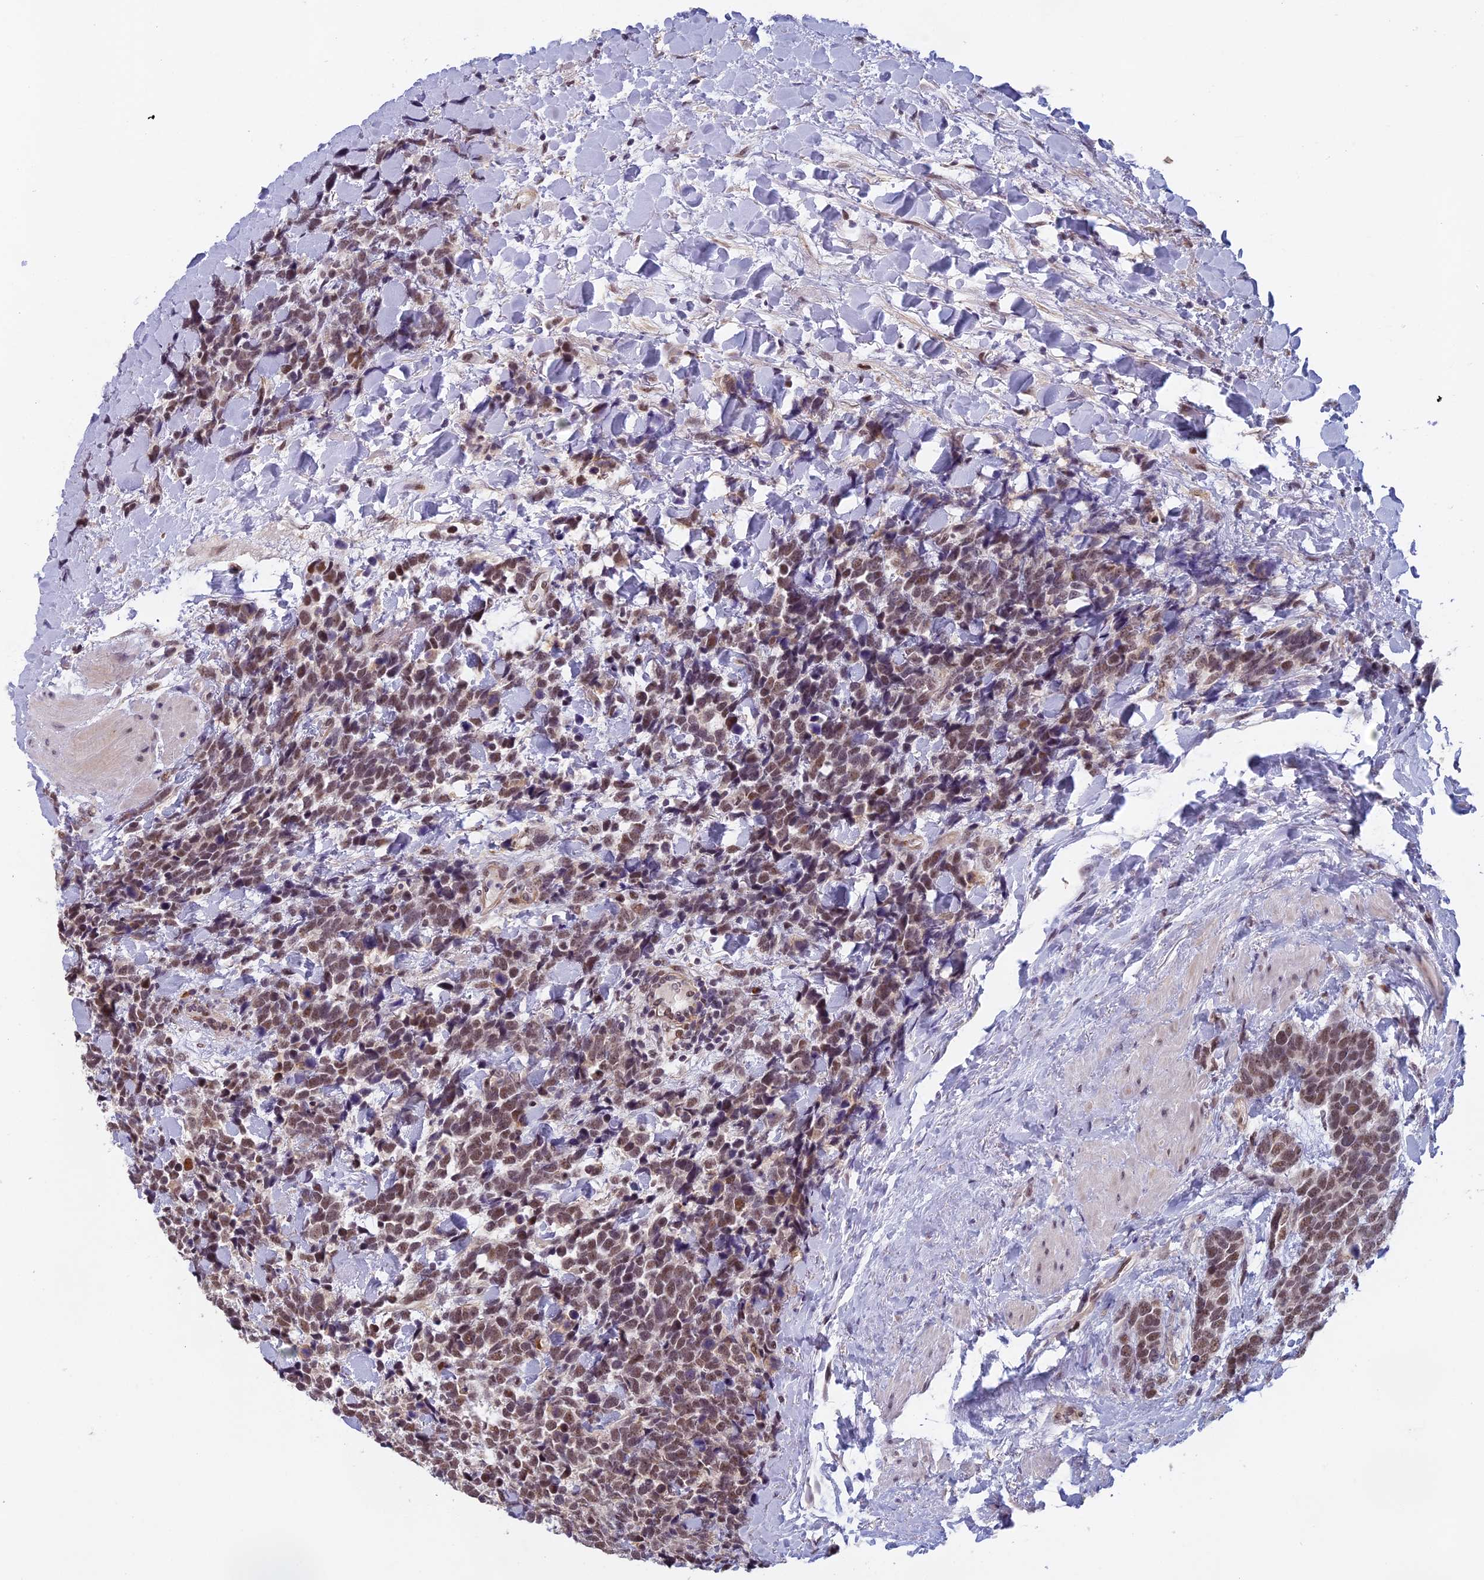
{"staining": {"intensity": "weak", "quantity": "25%-75%", "location": "nuclear"}, "tissue": "urothelial cancer", "cell_type": "Tumor cells", "image_type": "cancer", "snomed": [{"axis": "morphology", "description": "Urothelial carcinoma, High grade"}, {"axis": "topography", "description": "Urinary bladder"}], "caption": "Immunohistochemistry of human urothelial carcinoma (high-grade) demonstrates low levels of weak nuclear staining in approximately 25%-75% of tumor cells.", "gene": "MORF4L1", "patient": {"sex": "female", "age": 82}}